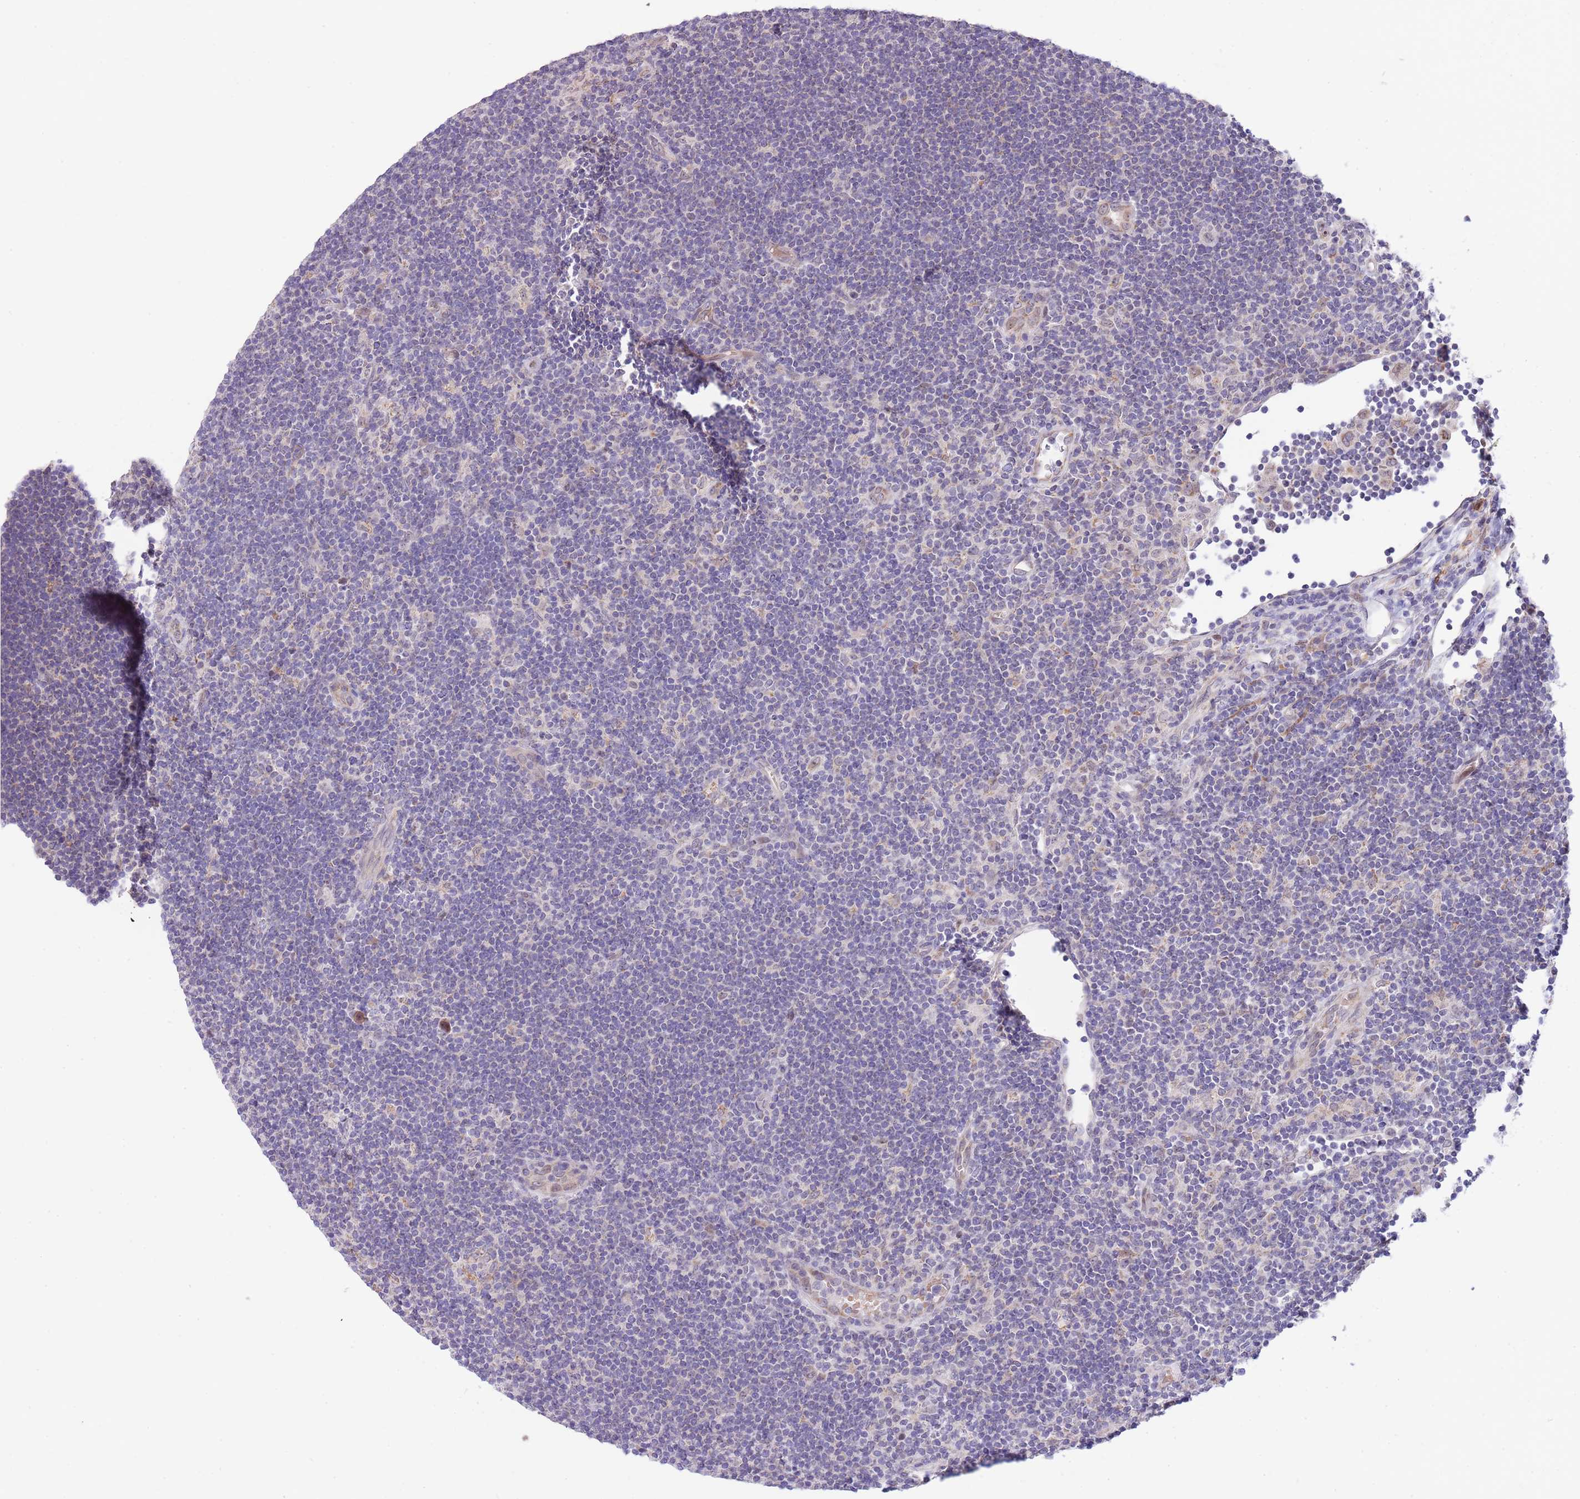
{"staining": {"intensity": "negative", "quantity": "none", "location": "none"}, "tissue": "lymphoma", "cell_type": "Tumor cells", "image_type": "cancer", "snomed": [{"axis": "morphology", "description": "Hodgkin's disease, NOS"}, {"axis": "topography", "description": "Lymph node"}], "caption": "High magnification brightfield microscopy of Hodgkin's disease stained with DAB (brown) and counterstained with hematoxylin (blue): tumor cells show no significant positivity.", "gene": "AP1S2", "patient": {"sex": "female", "age": 57}}